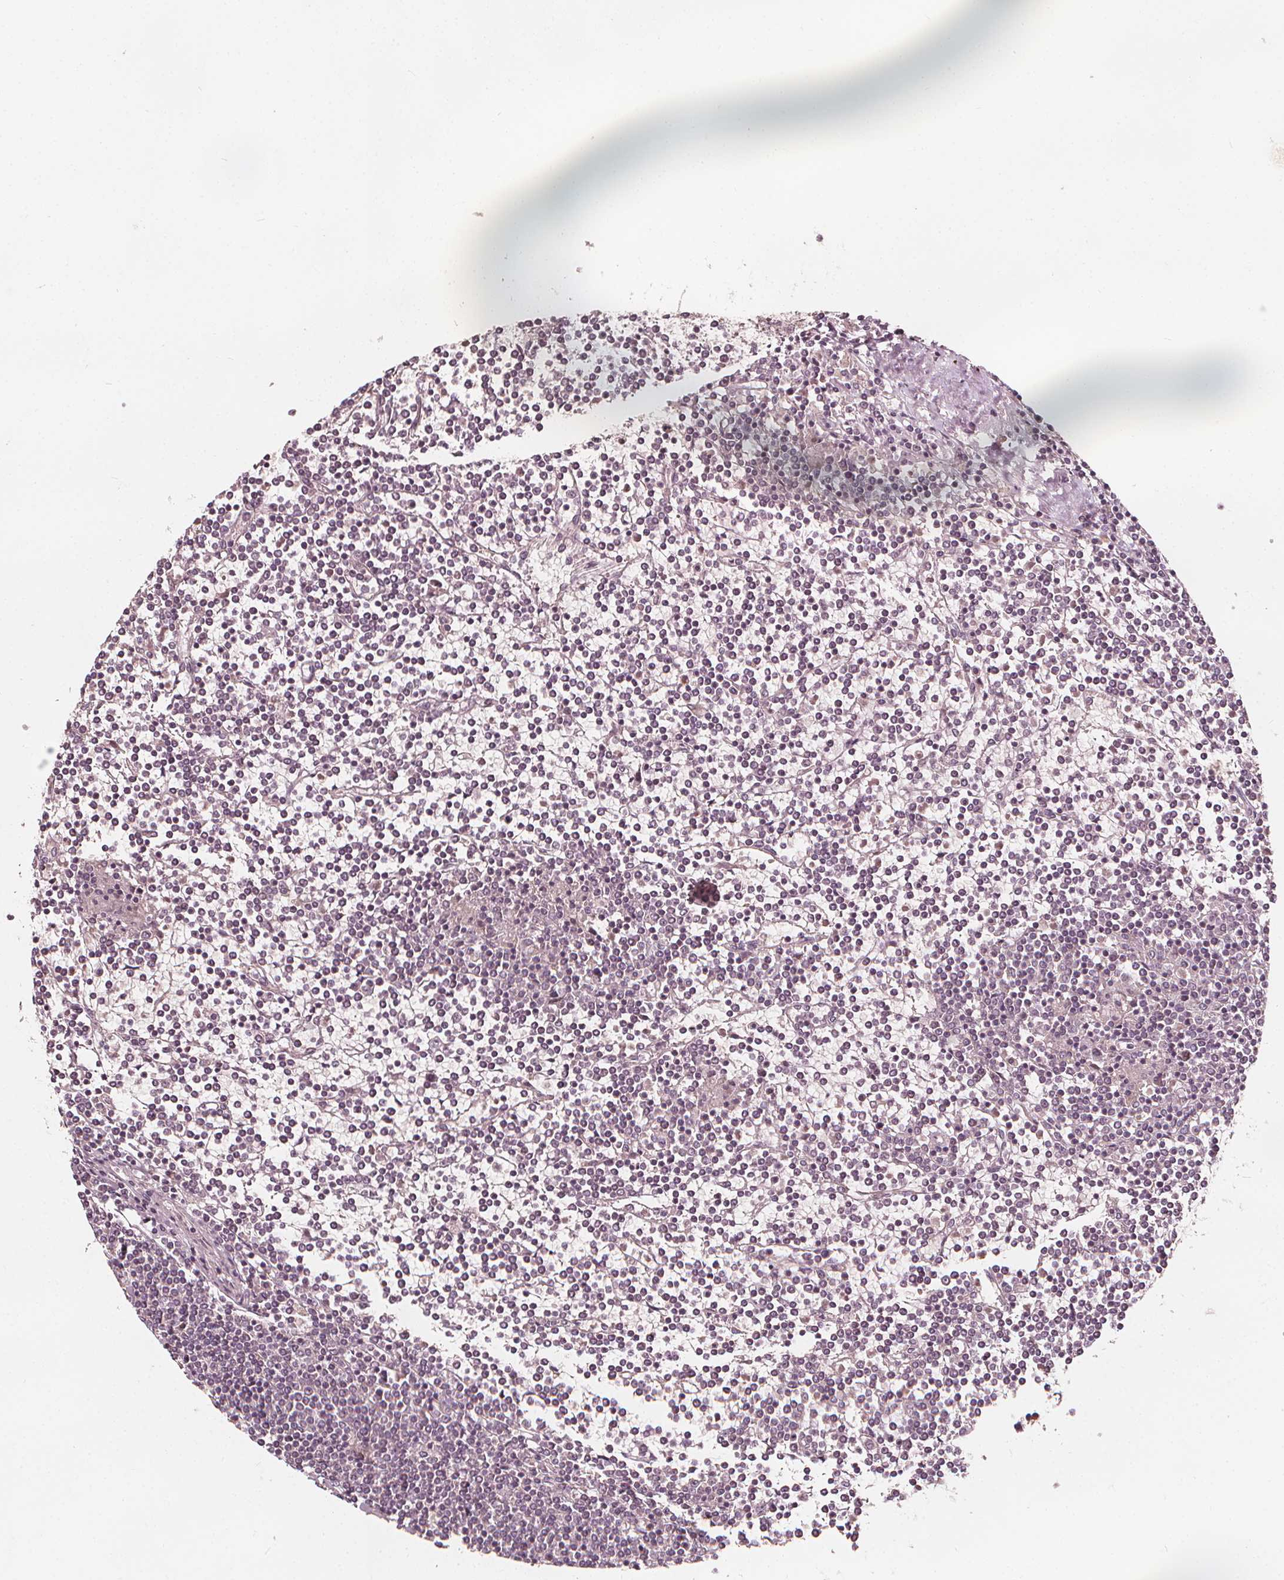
{"staining": {"intensity": "negative", "quantity": "none", "location": "none"}, "tissue": "lymphoma", "cell_type": "Tumor cells", "image_type": "cancer", "snomed": [{"axis": "morphology", "description": "Malignant lymphoma, non-Hodgkin's type, Low grade"}, {"axis": "topography", "description": "Spleen"}], "caption": "IHC image of neoplastic tissue: lymphoma stained with DAB displays no significant protein positivity in tumor cells. Nuclei are stained in blue.", "gene": "NPC1L1", "patient": {"sex": "female", "age": 19}}